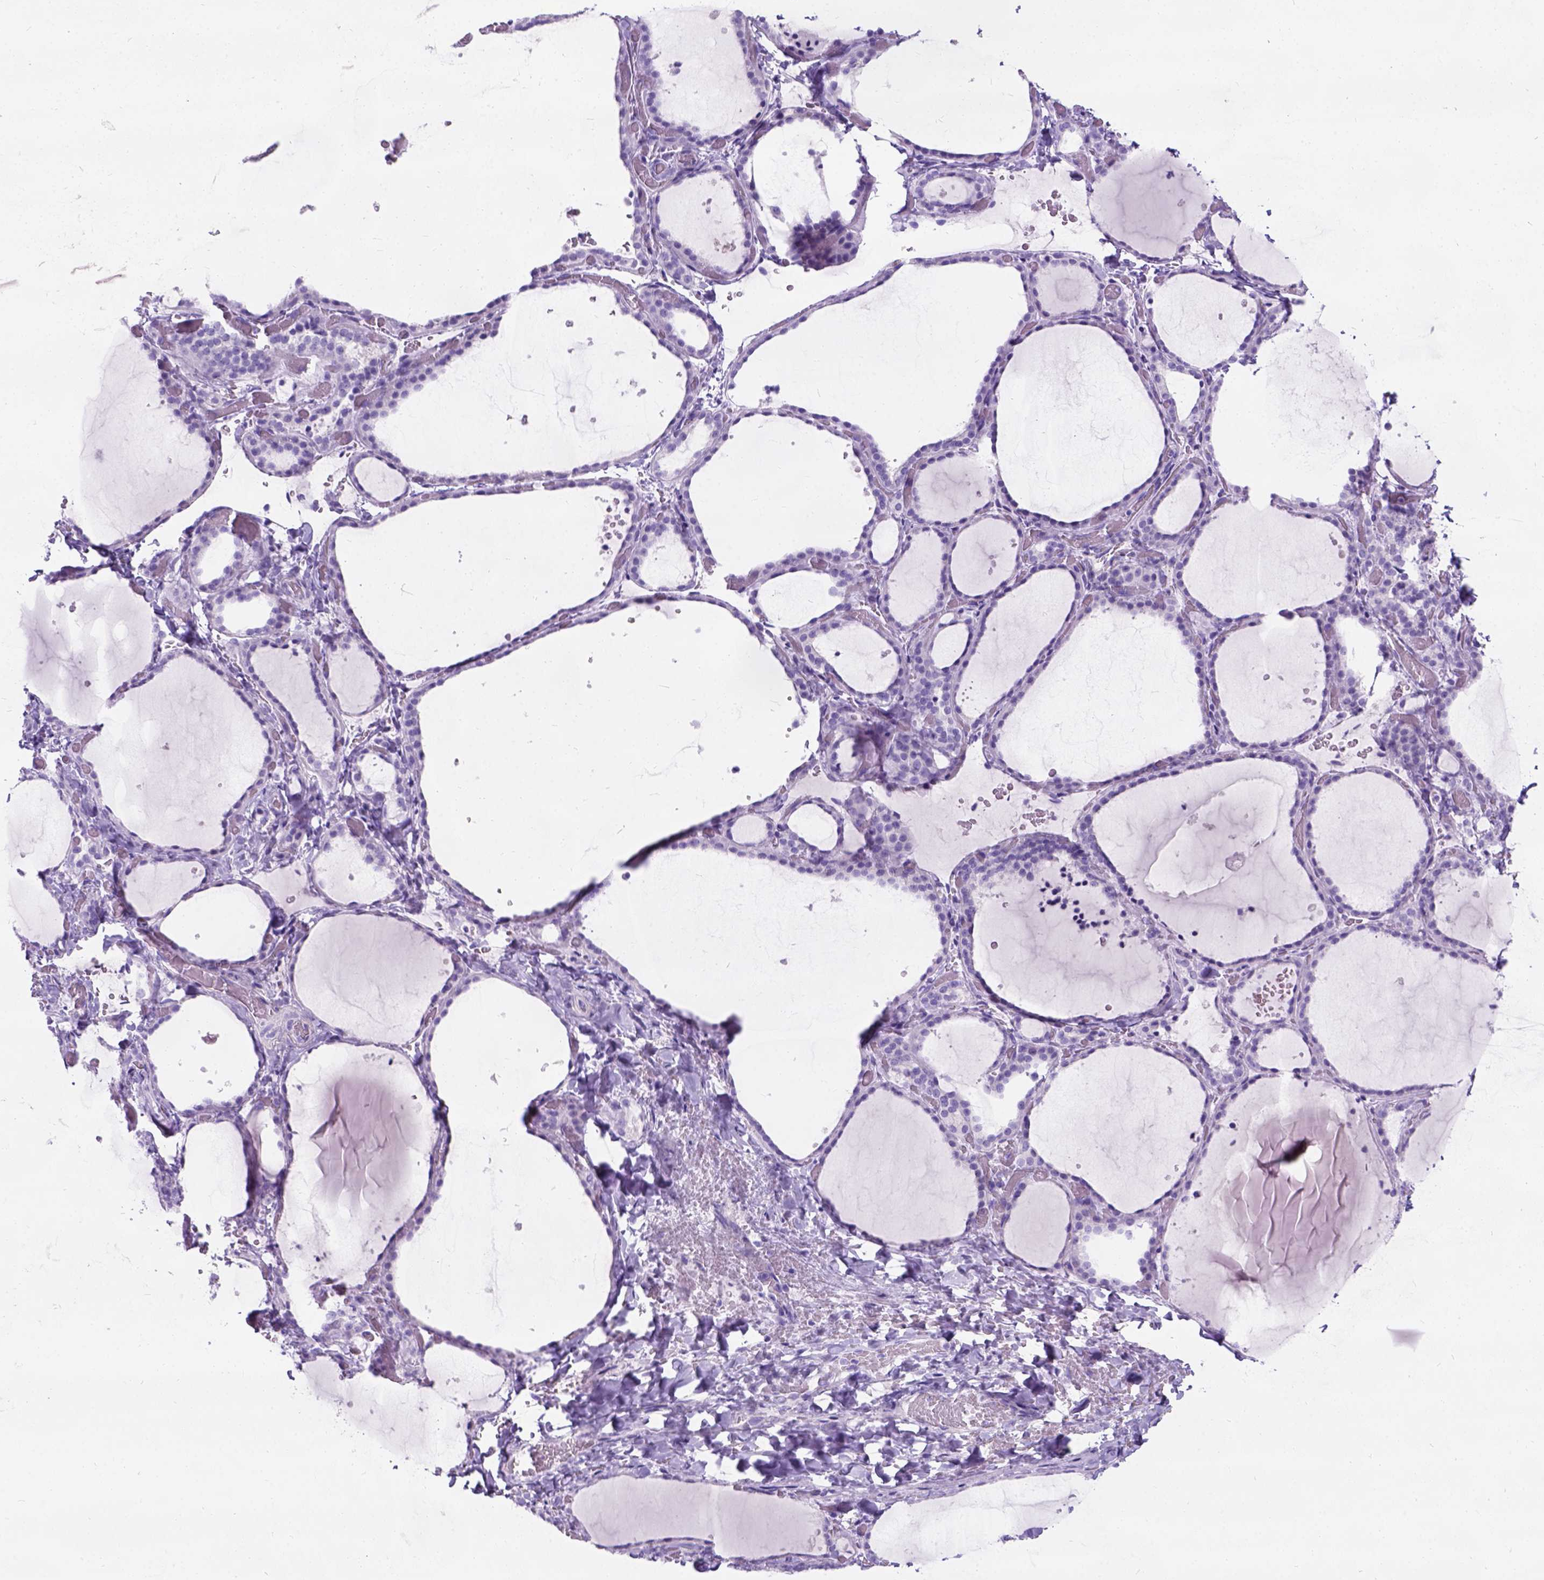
{"staining": {"intensity": "negative", "quantity": "none", "location": "none"}, "tissue": "thyroid gland", "cell_type": "Glandular cells", "image_type": "normal", "snomed": [{"axis": "morphology", "description": "Normal tissue, NOS"}, {"axis": "topography", "description": "Thyroid gland"}], "caption": "Photomicrograph shows no significant protein positivity in glandular cells of normal thyroid gland.", "gene": "C7orf57", "patient": {"sex": "female", "age": 36}}